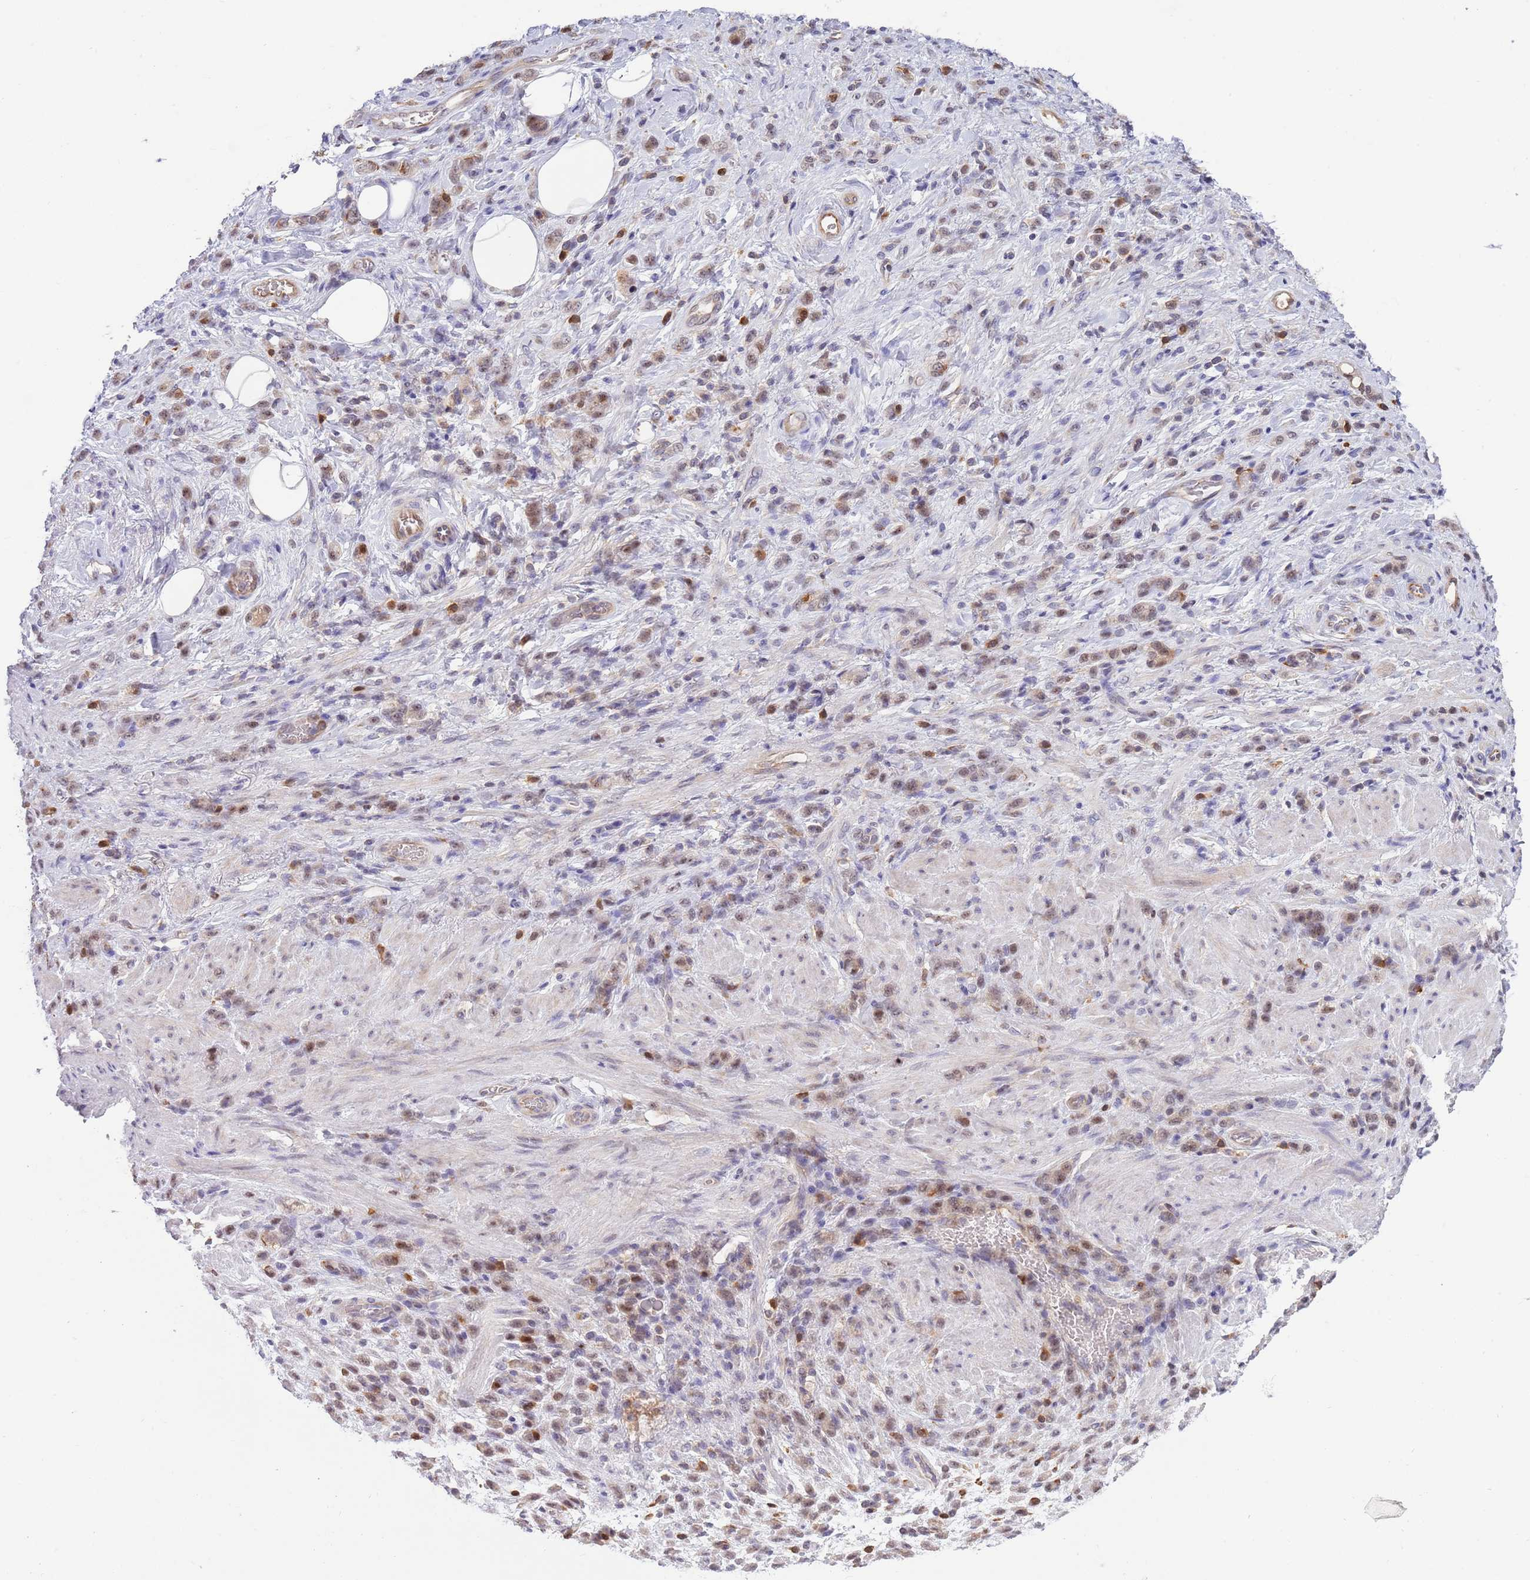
{"staining": {"intensity": "weak", "quantity": "<25%", "location": "nuclear"}, "tissue": "stomach cancer", "cell_type": "Tumor cells", "image_type": "cancer", "snomed": [{"axis": "morphology", "description": "Adenocarcinoma, NOS"}, {"axis": "topography", "description": "Stomach"}], "caption": "Tumor cells are negative for protein expression in human stomach adenocarcinoma.", "gene": "CCNJL", "patient": {"sex": "male", "age": 77}}